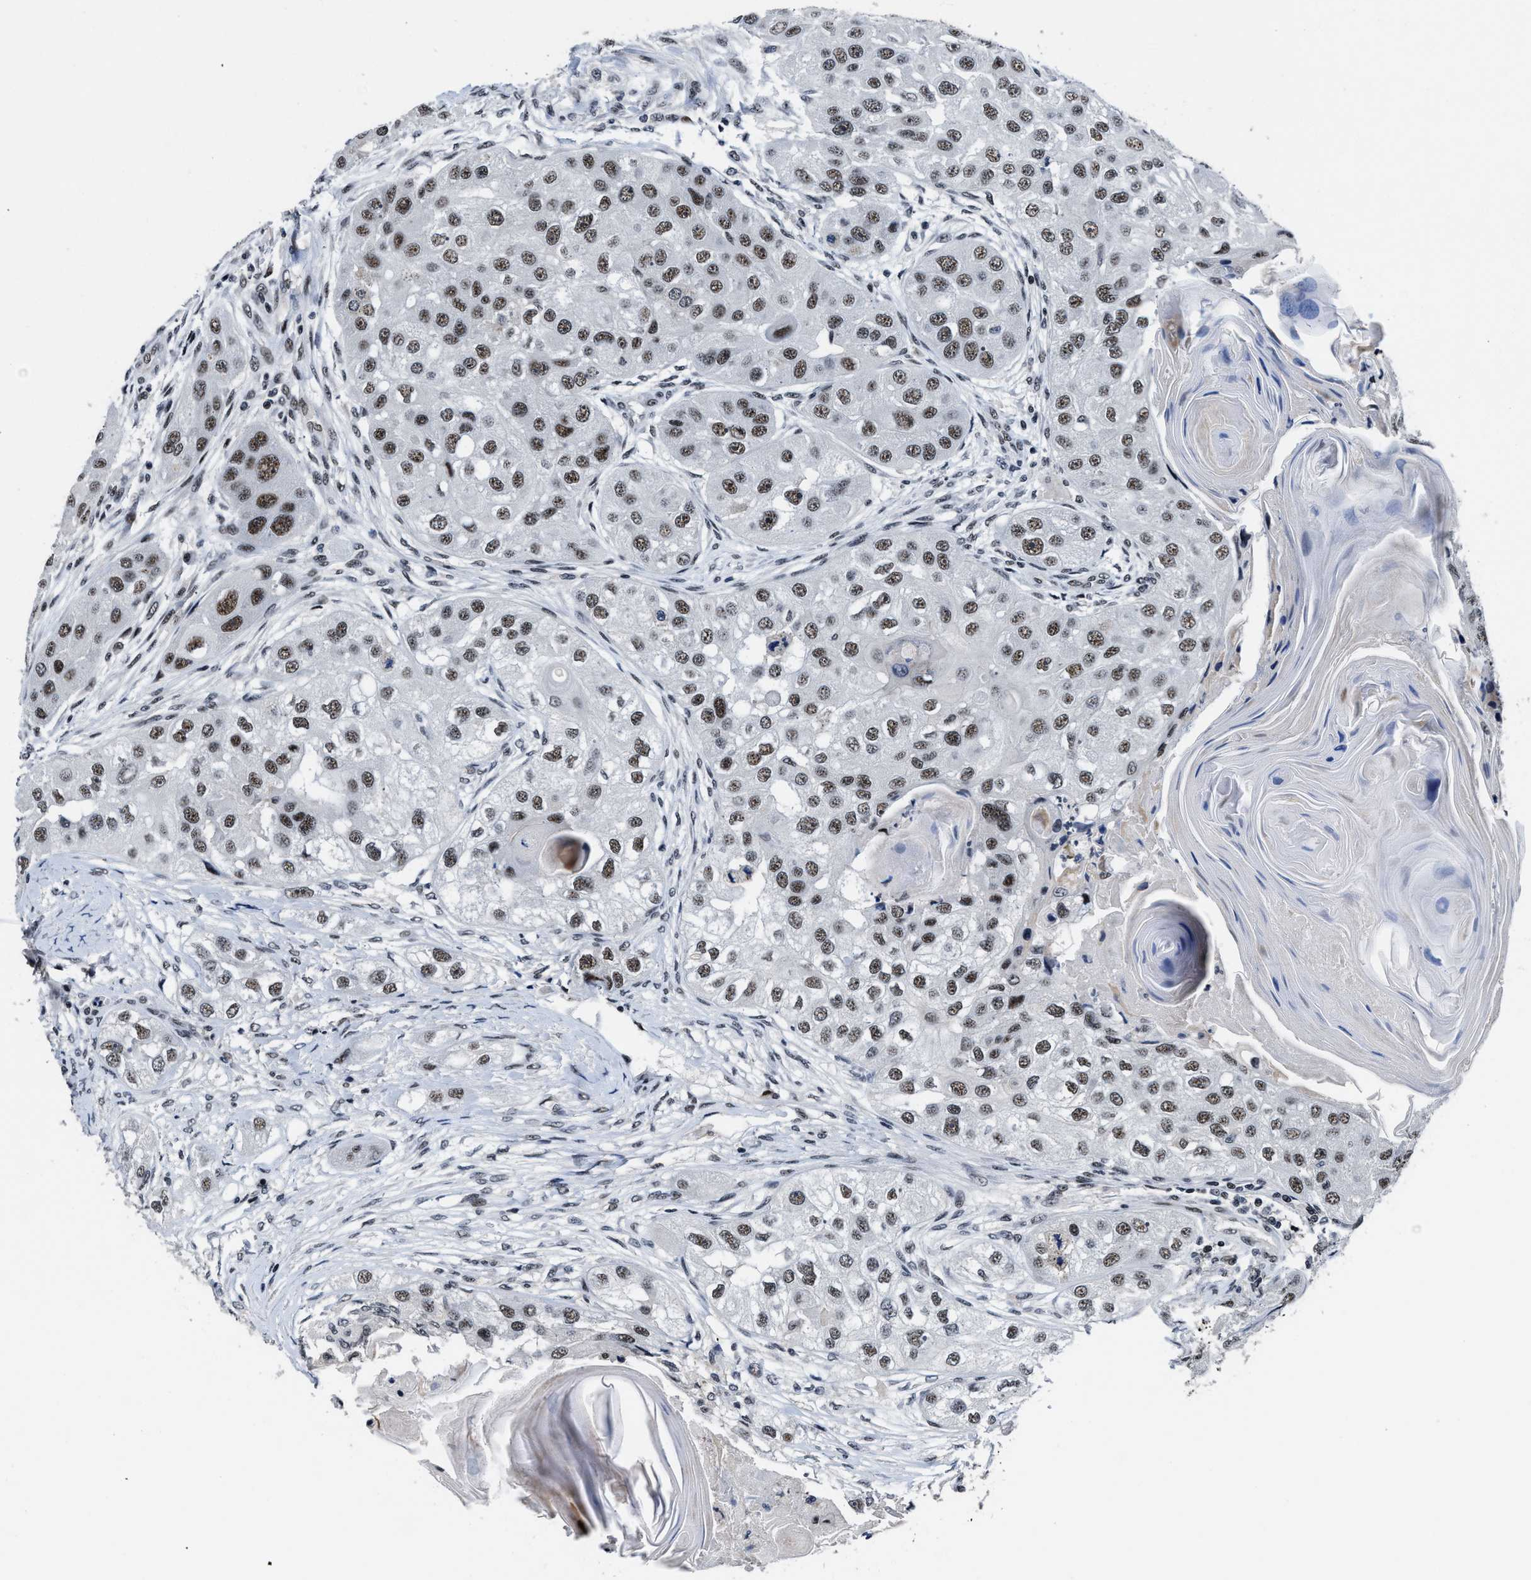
{"staining": {"intensity": "moderate", "quantity": ">75%", "location": "nuclear"}, "tissue": "head and neck cancer", "cell_type": "Tumor cells", "image_type": "cancer", "snomed": [{"axis": "morphology", "description": "Normal tissue, NOS"}, {"axis": "morphology", "description": "Squamous cell carcinoma, NOS"}, {"axis": "topography", "description": "Skeletal muscle"}, {"axis": "topography", "description": "Head-Neck"}], "caption": "Brown immunohistochemical staining in human squamous cell carcinoma (head and neck) exhibits moderate nuclear expression in approximately >75% of tumor cells.", "gene": "ZNF233", "patient": {"sex": "male", "age": 51}}